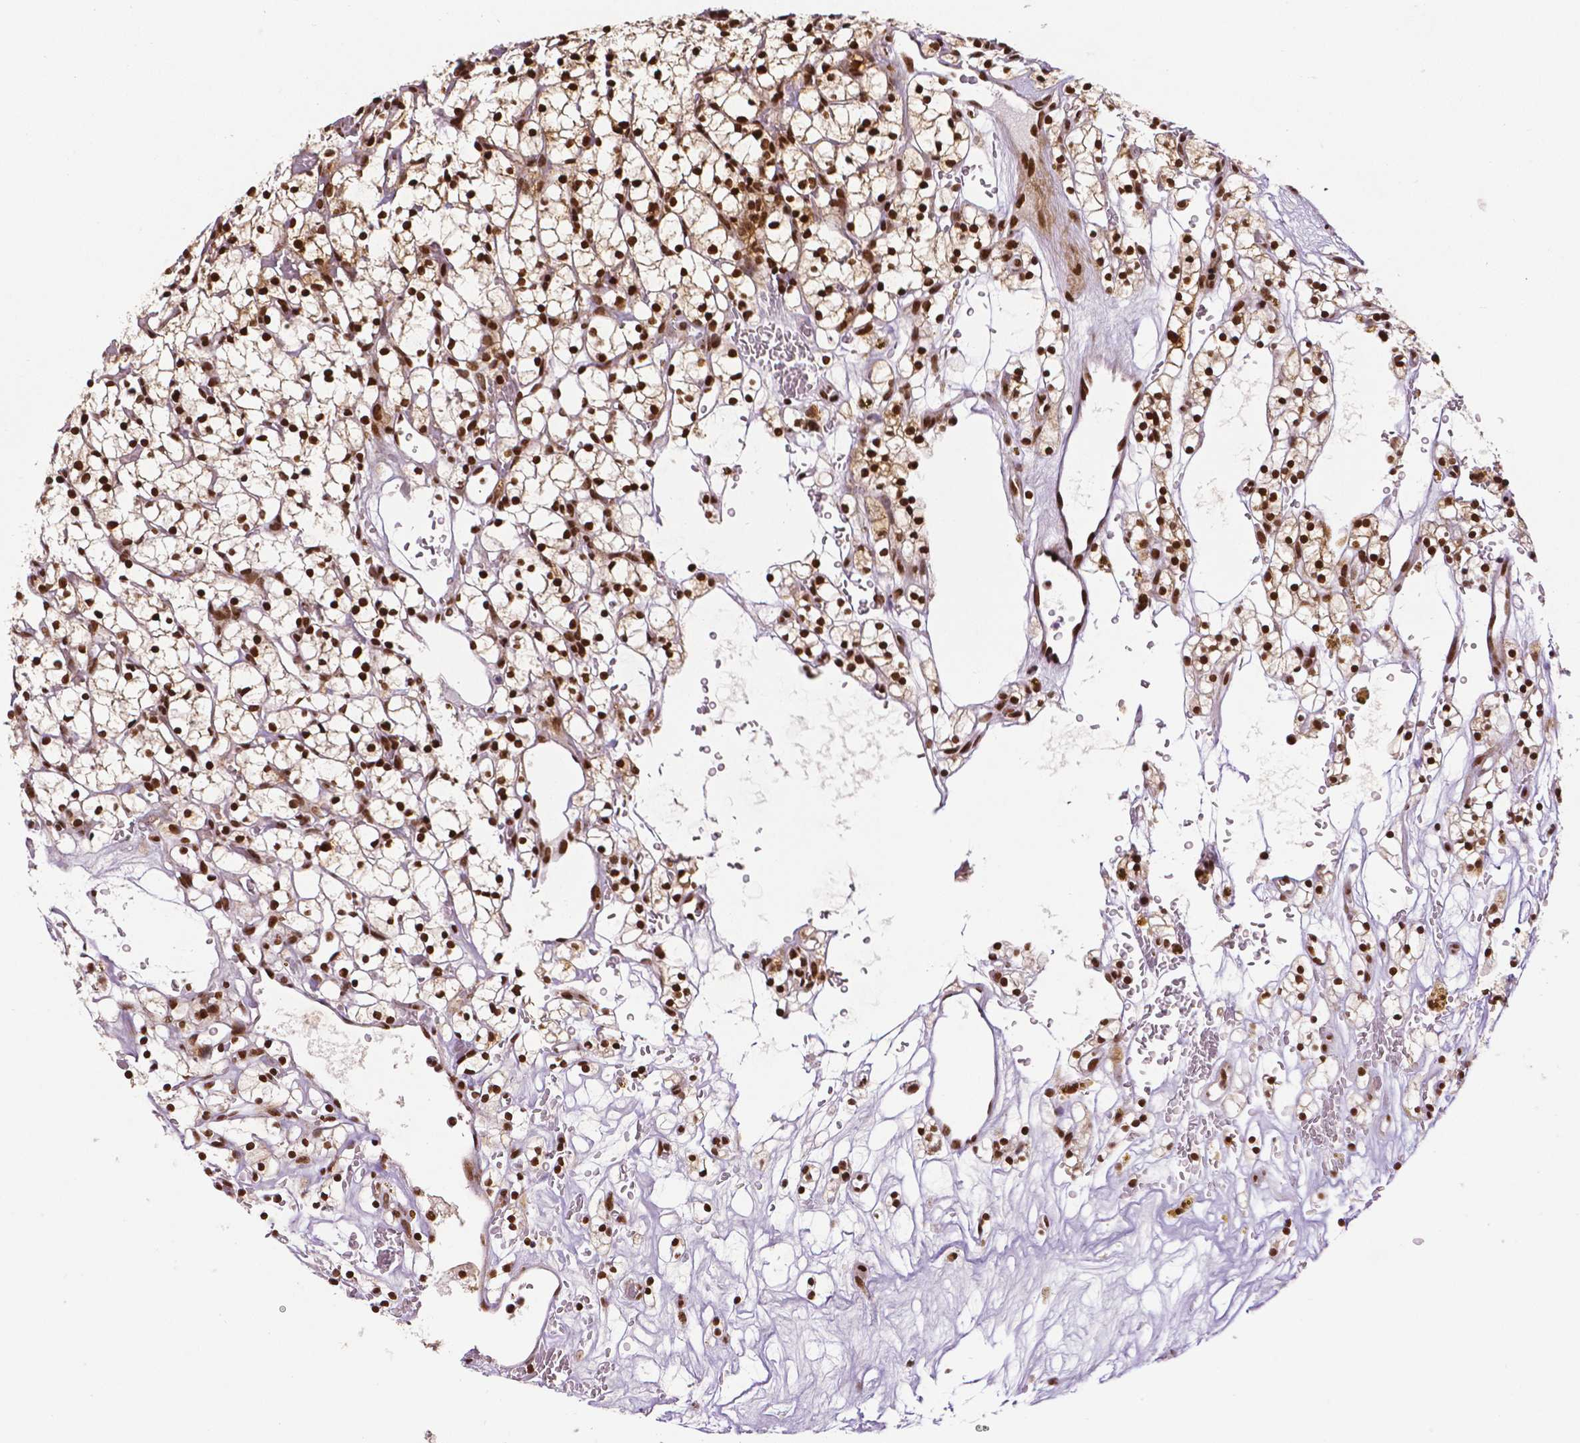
{"staining": {"intensity": "strong", "quantity": ">75%", "location": "cytoplasmic/membranous,nuclear"}, "tissue": "renal cancer", "cell_type": "Tumor cells", "image_type": "cancer", "snomed": [{"axis": "morphology", "description": "Adenocarcinoma, NOS"}, {"axis": "topography", "description": "Kidney"}], "caption": "A high amount of strong cytoplasmic/membranous and nuclear staining is present in about >75% of tumor cells in renal cancer tissue. Immunohistochemistry stains the protein in brown and the nuclei are stained blue.", "gene": "CTCF", "patient": {"sex": "female", "age": 64}}